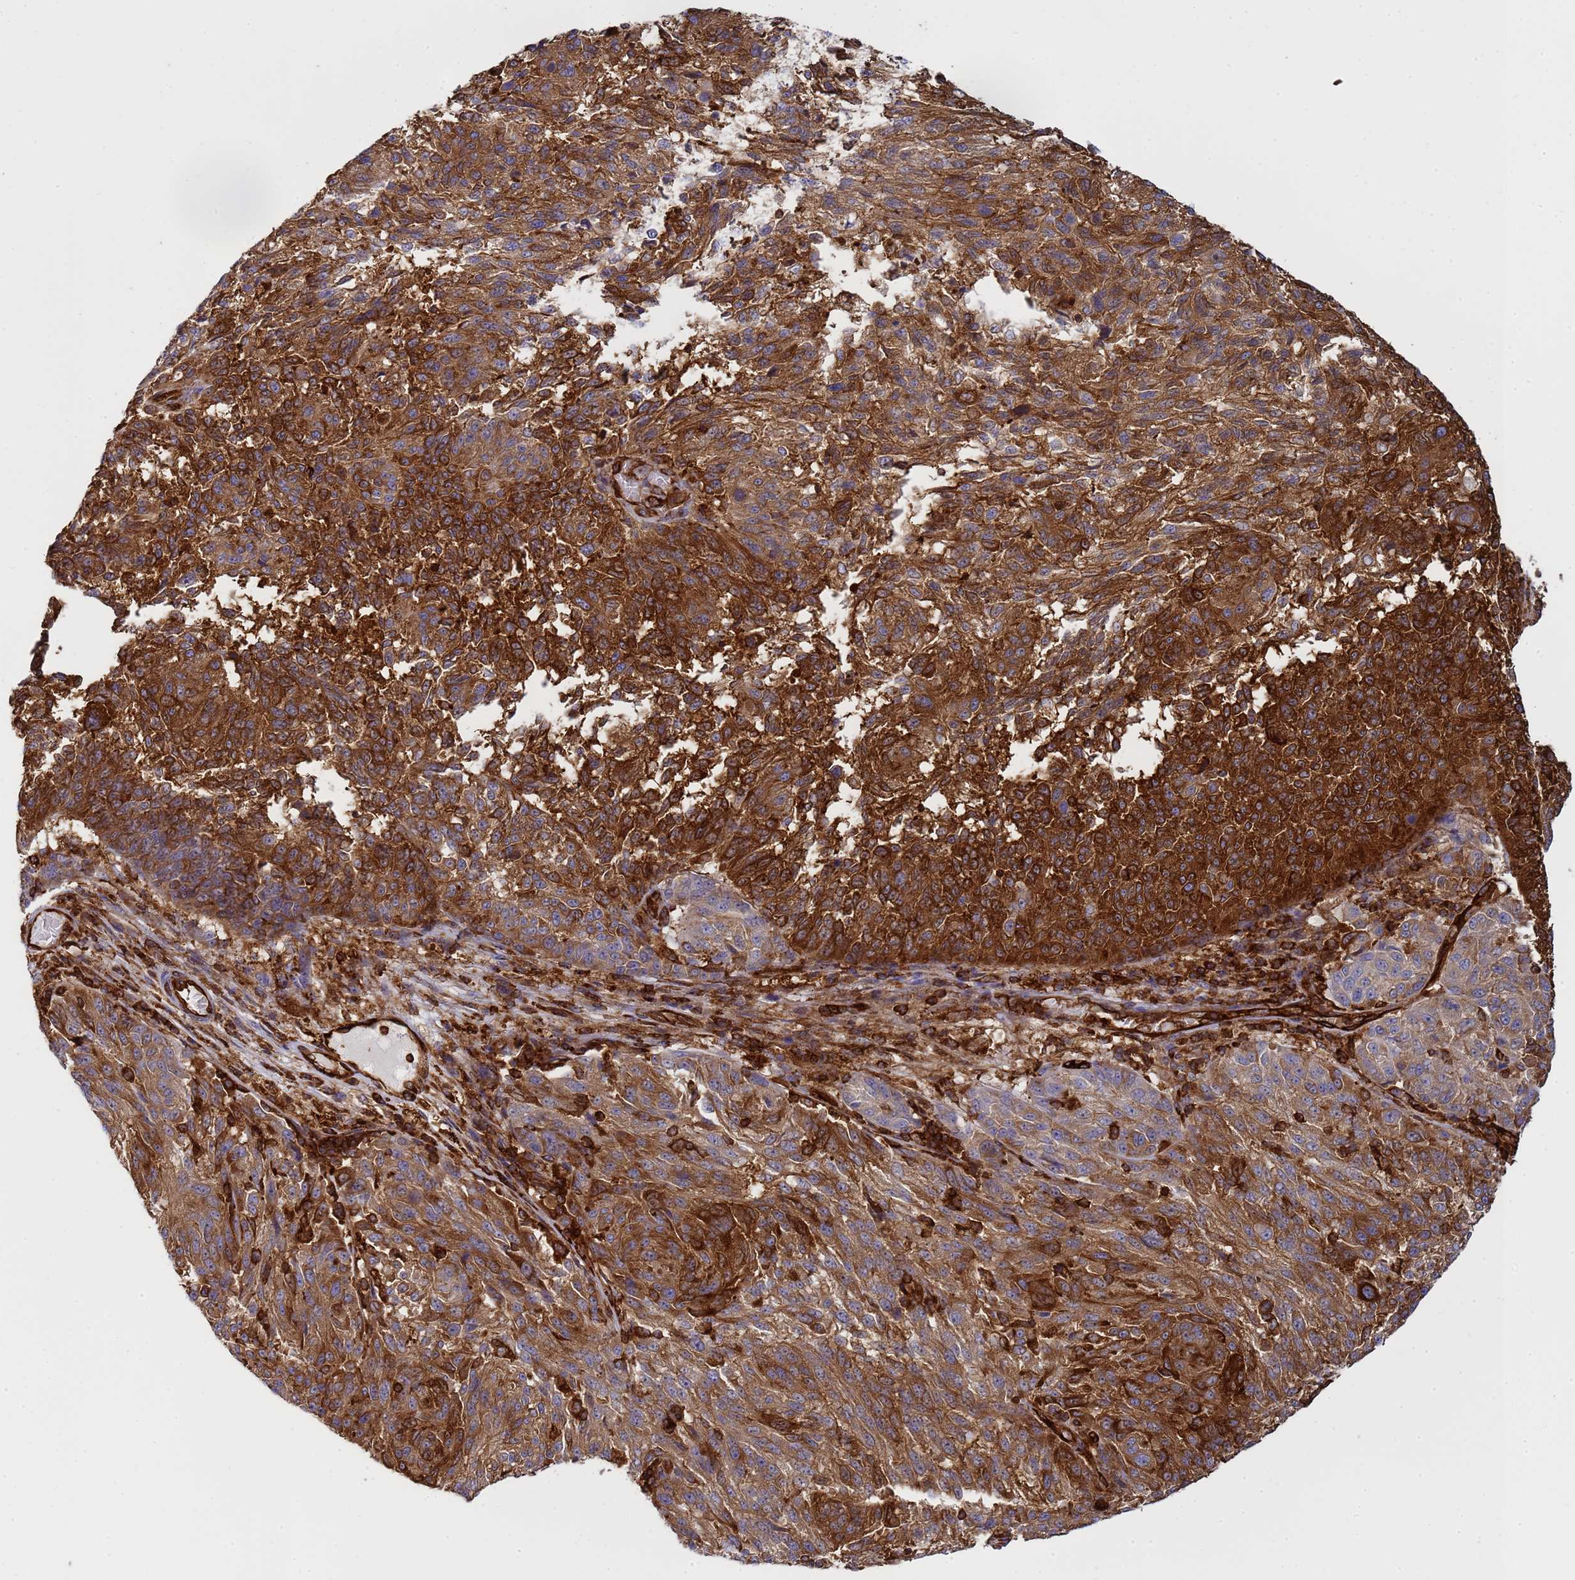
{"staining": {"intensity": "strong", "quantity": ">75%", "location": "cytoplasmic/membranous"}, "tissue": "melanoma", "cell_type": "Tumor cells", "image_type": "cancer", "snomed": [{"axis": "morphology", "description": "Malignant melanoma, NOS"}, {"axis": "topography", "description": "Skin"}], "caption": "Brown immunohistochemical staining in human melanoma displays strong cytoplasmic/membranous expression in approximately >75% of tumor cells.", "gene": "ZBTB8OS", "patient": {"sex": "male", "age": 53}}